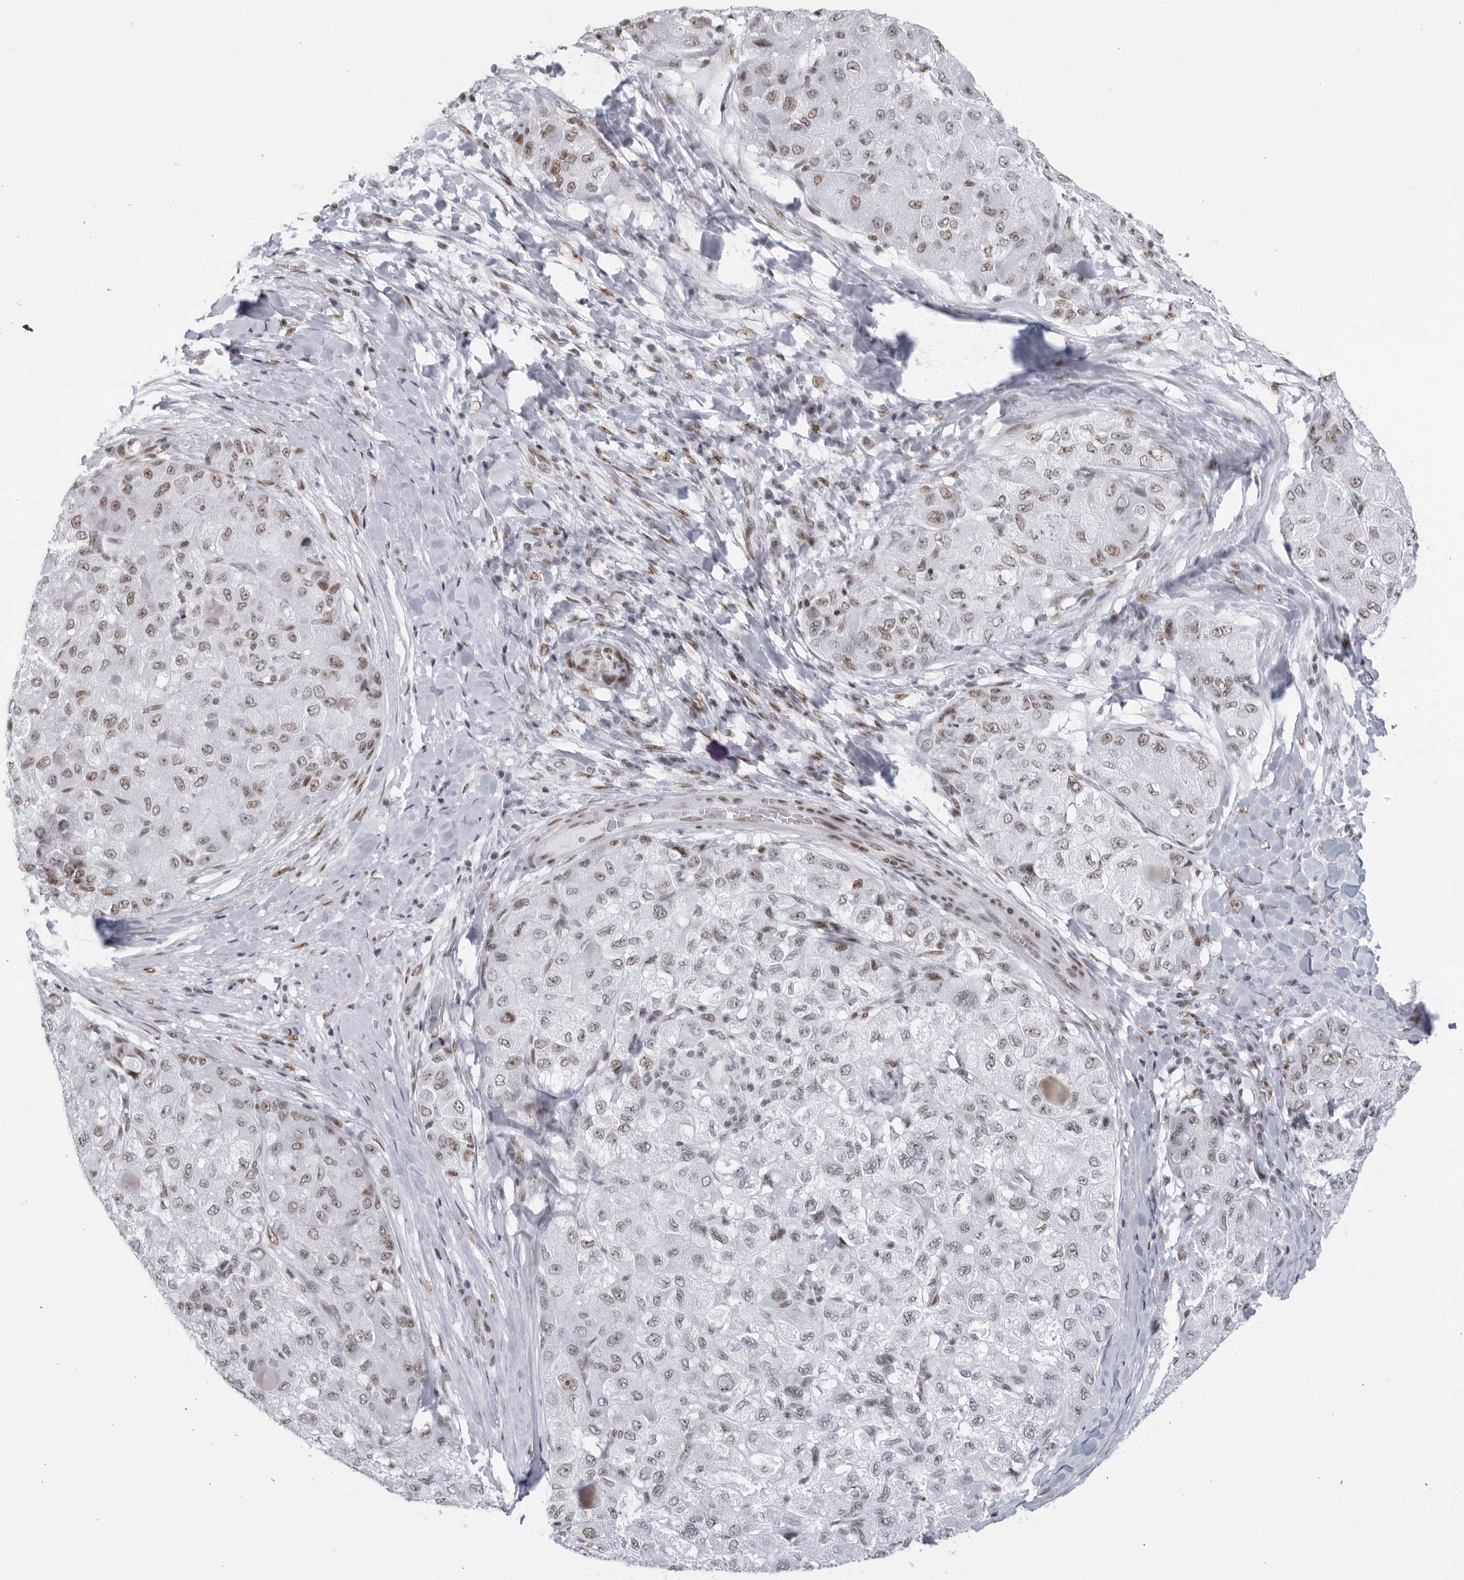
{"staining": {"intensity": "moderate", "quantity": "<25%", "location": "nuclear"}, "tissue": "liver cancer", "cell_type": "Tumor cells", "image_type": "cancer", "snomed": [{"axis": "morphology", "description": "Carcinoma, Hepatocellular, NOS"}, {"axis": "topography", "description": "Liver"}], "caption": "IHC histopathology image of liver hepatocellular carcinoma stained for a protein (brown), which displays low levels of moderate nuclear staining in about <25% of tumor cells.", "gene": "HP1BP3", "patient": {"sex": "male", "age": 80}}